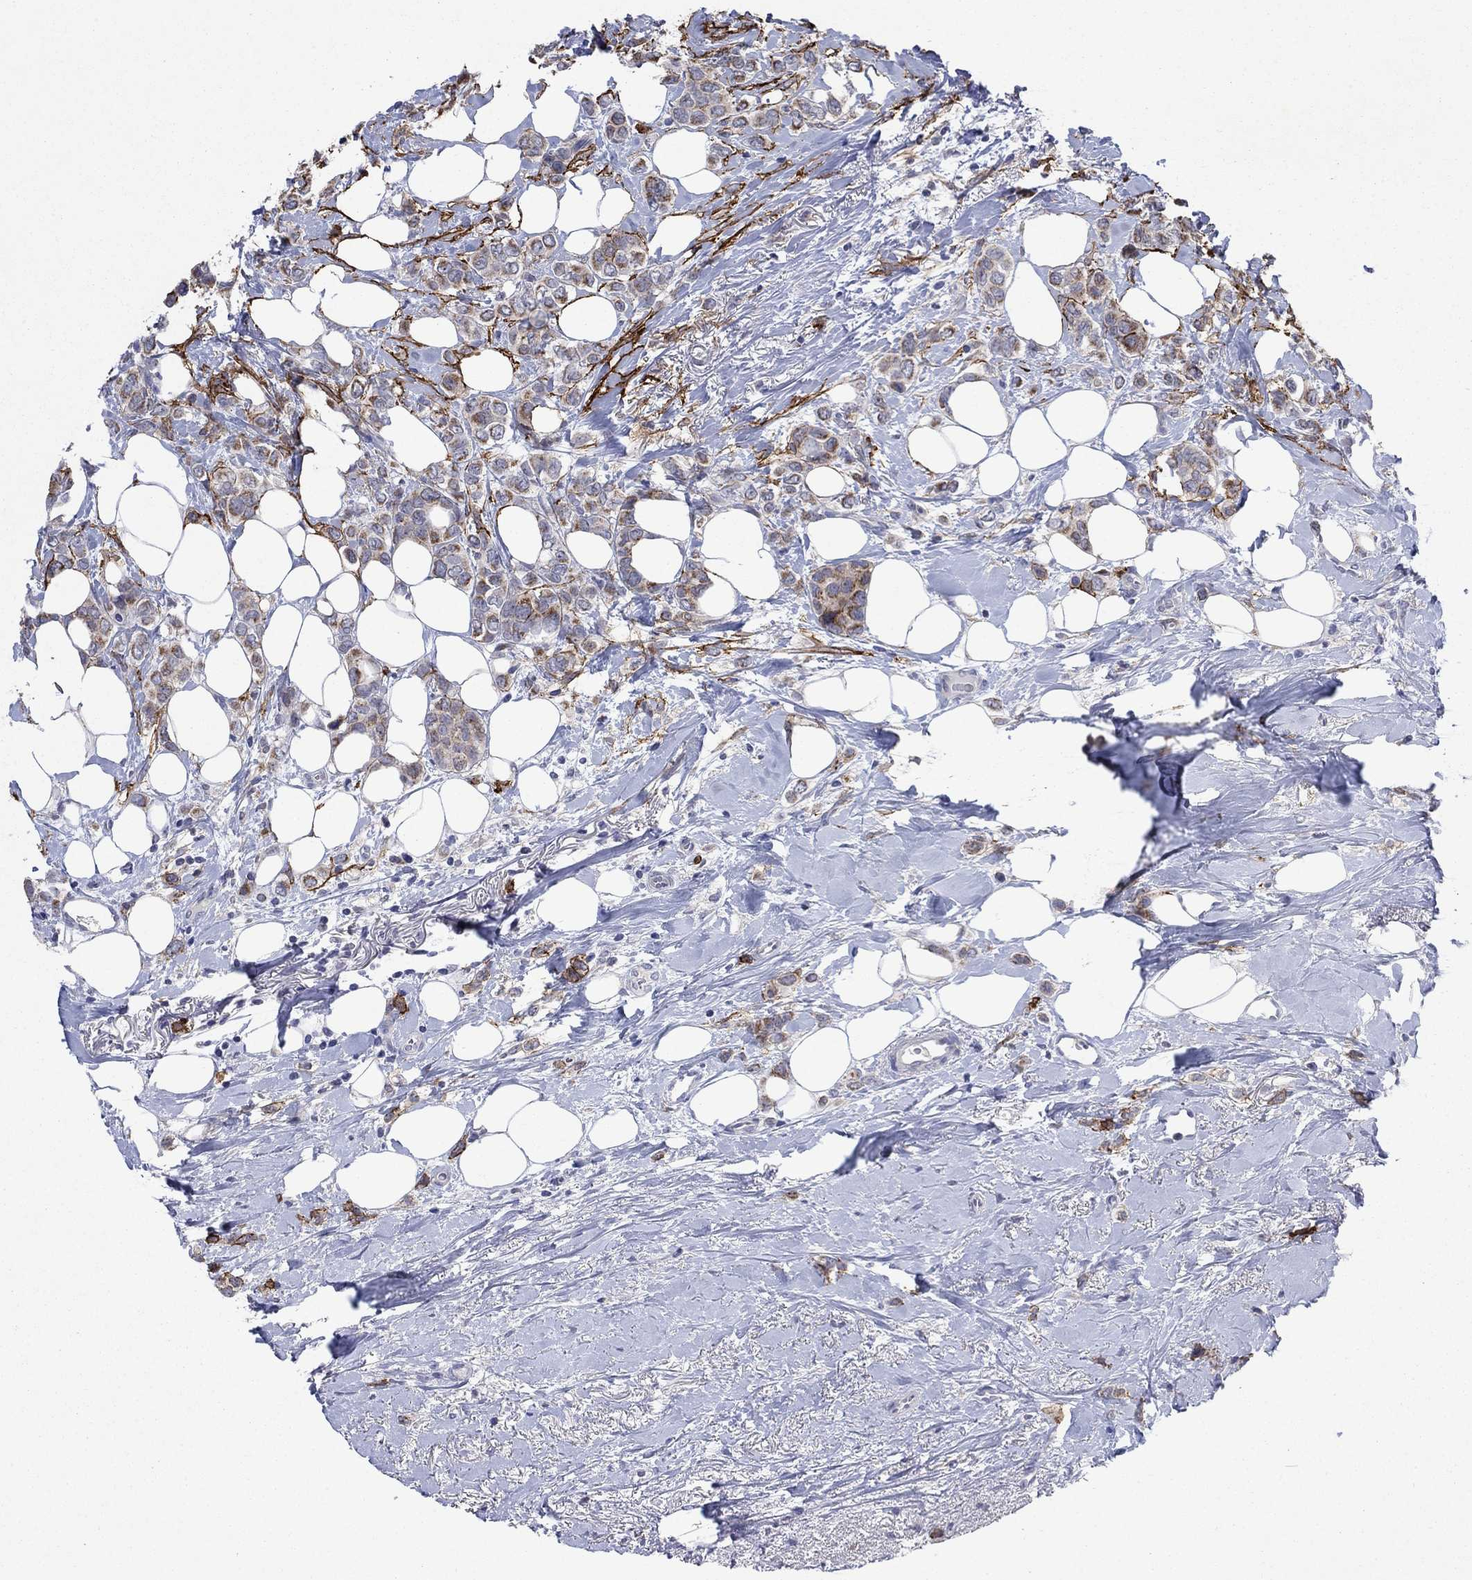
{"staining": {"intensity": "strong", "quantity": "<25%", "location": "cytoplasmic/membranous"}, "tissue": "breast cancer", "cell_type": "Tumor cells", "image_type": "cancer", "snomed": [{"axis": "morphology", "description": "Lobular carcinoma"}, {"axis": "topography", "description": "Breast"}], "caption": "A photomicrograph of breast cancer (lobular carcinoma) stained for a protein reveals strong cytoplasmic/membranous brown staining in tumor cells.", "gene": "SDC1", "patient": {"sex": "female", "age": 66}}